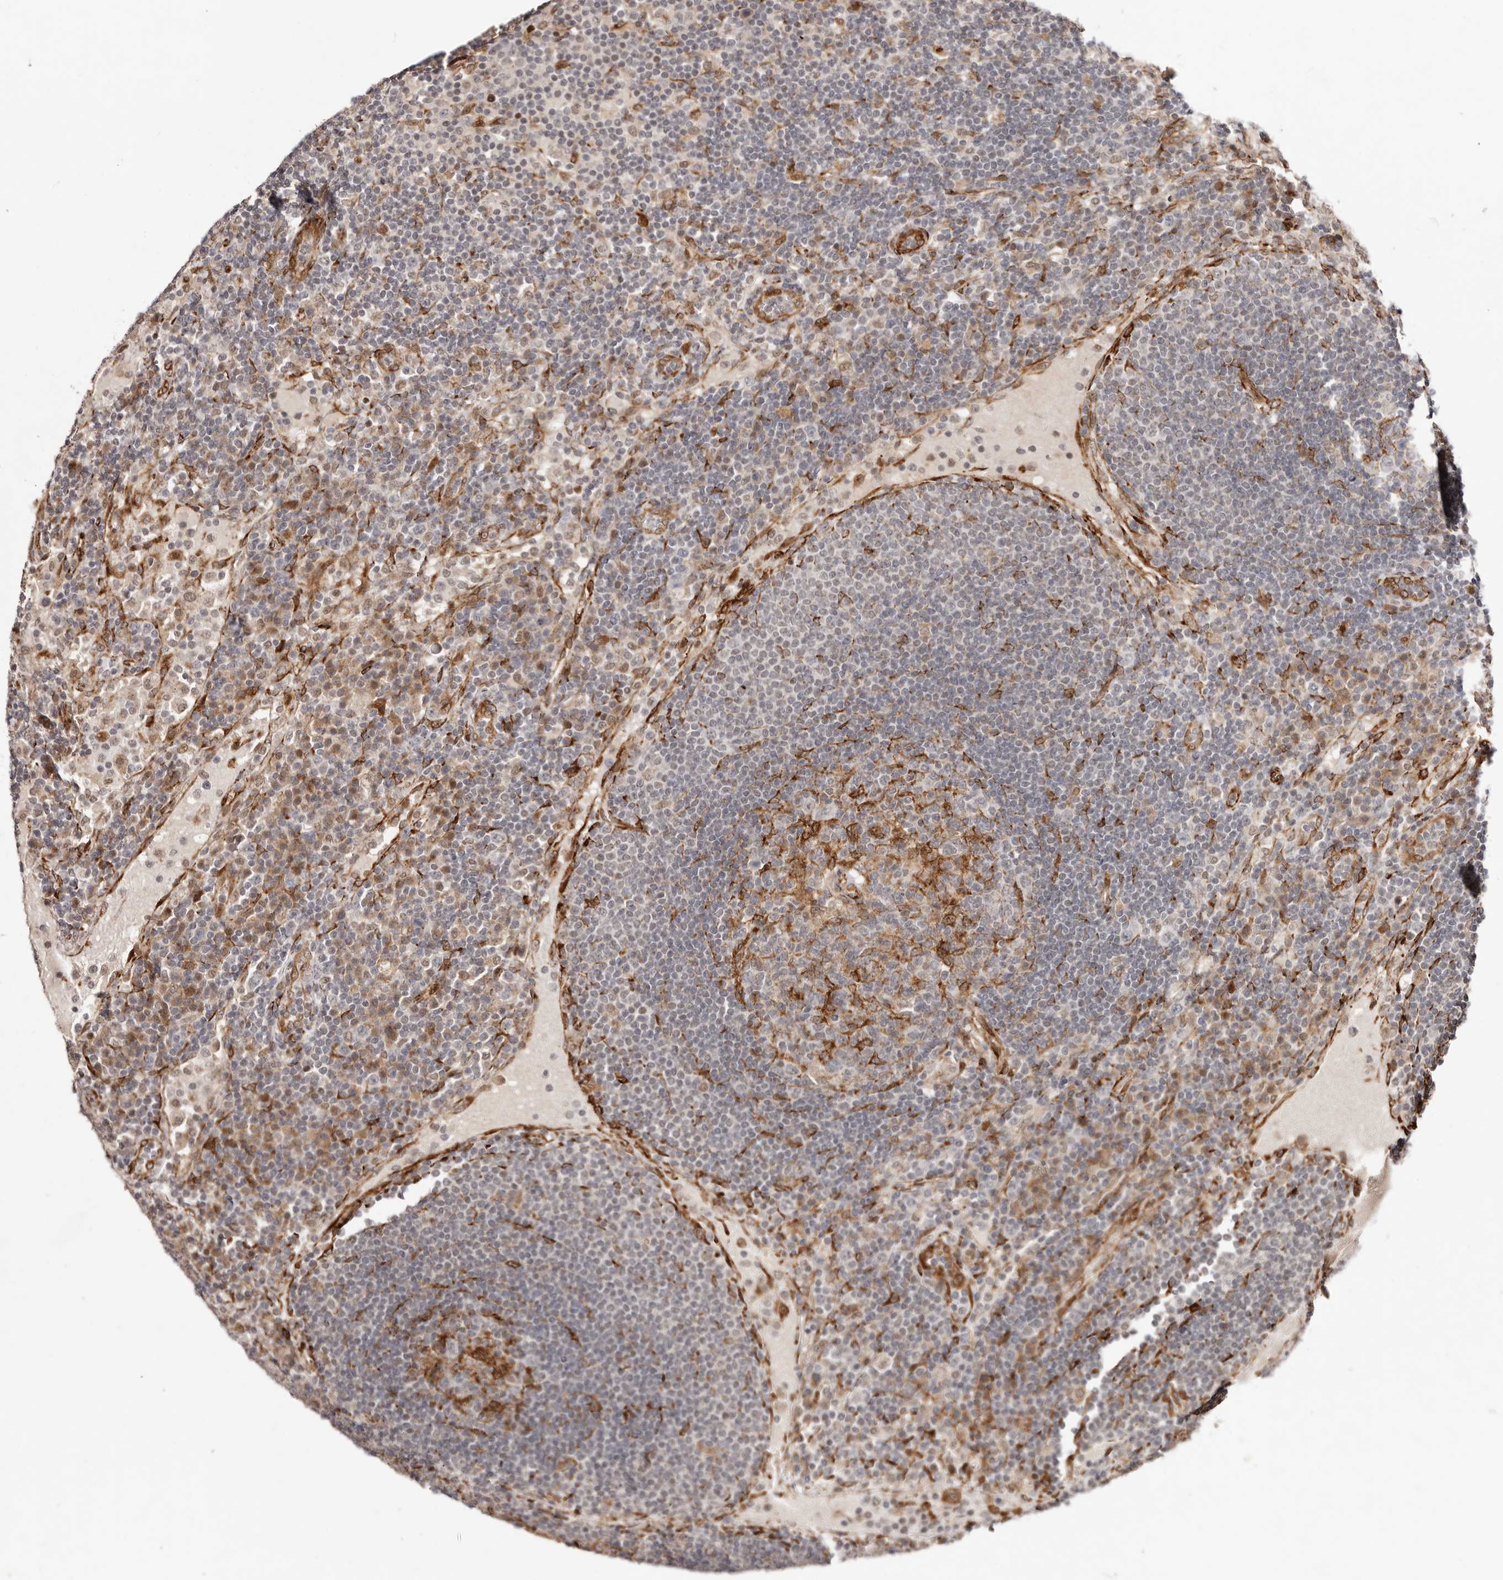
{"staining": {"intensity": "negative", "quantity": "none", "location": "none"}, "tissue": "lymph node", "cell_type": "Germinal center cells", "image_type": "normal", "snomed": [{"axis": "morphology", "description": "Normal tissue, NOS"}, {"axis": "topography", "description": "Lymph node"}], "caption": "The immunohistochemistry micrograph has no significant expression in germinal center cells of lymph node.", "gene": "BCL2L15", "patient": {"sex": "female", "age": 53}}